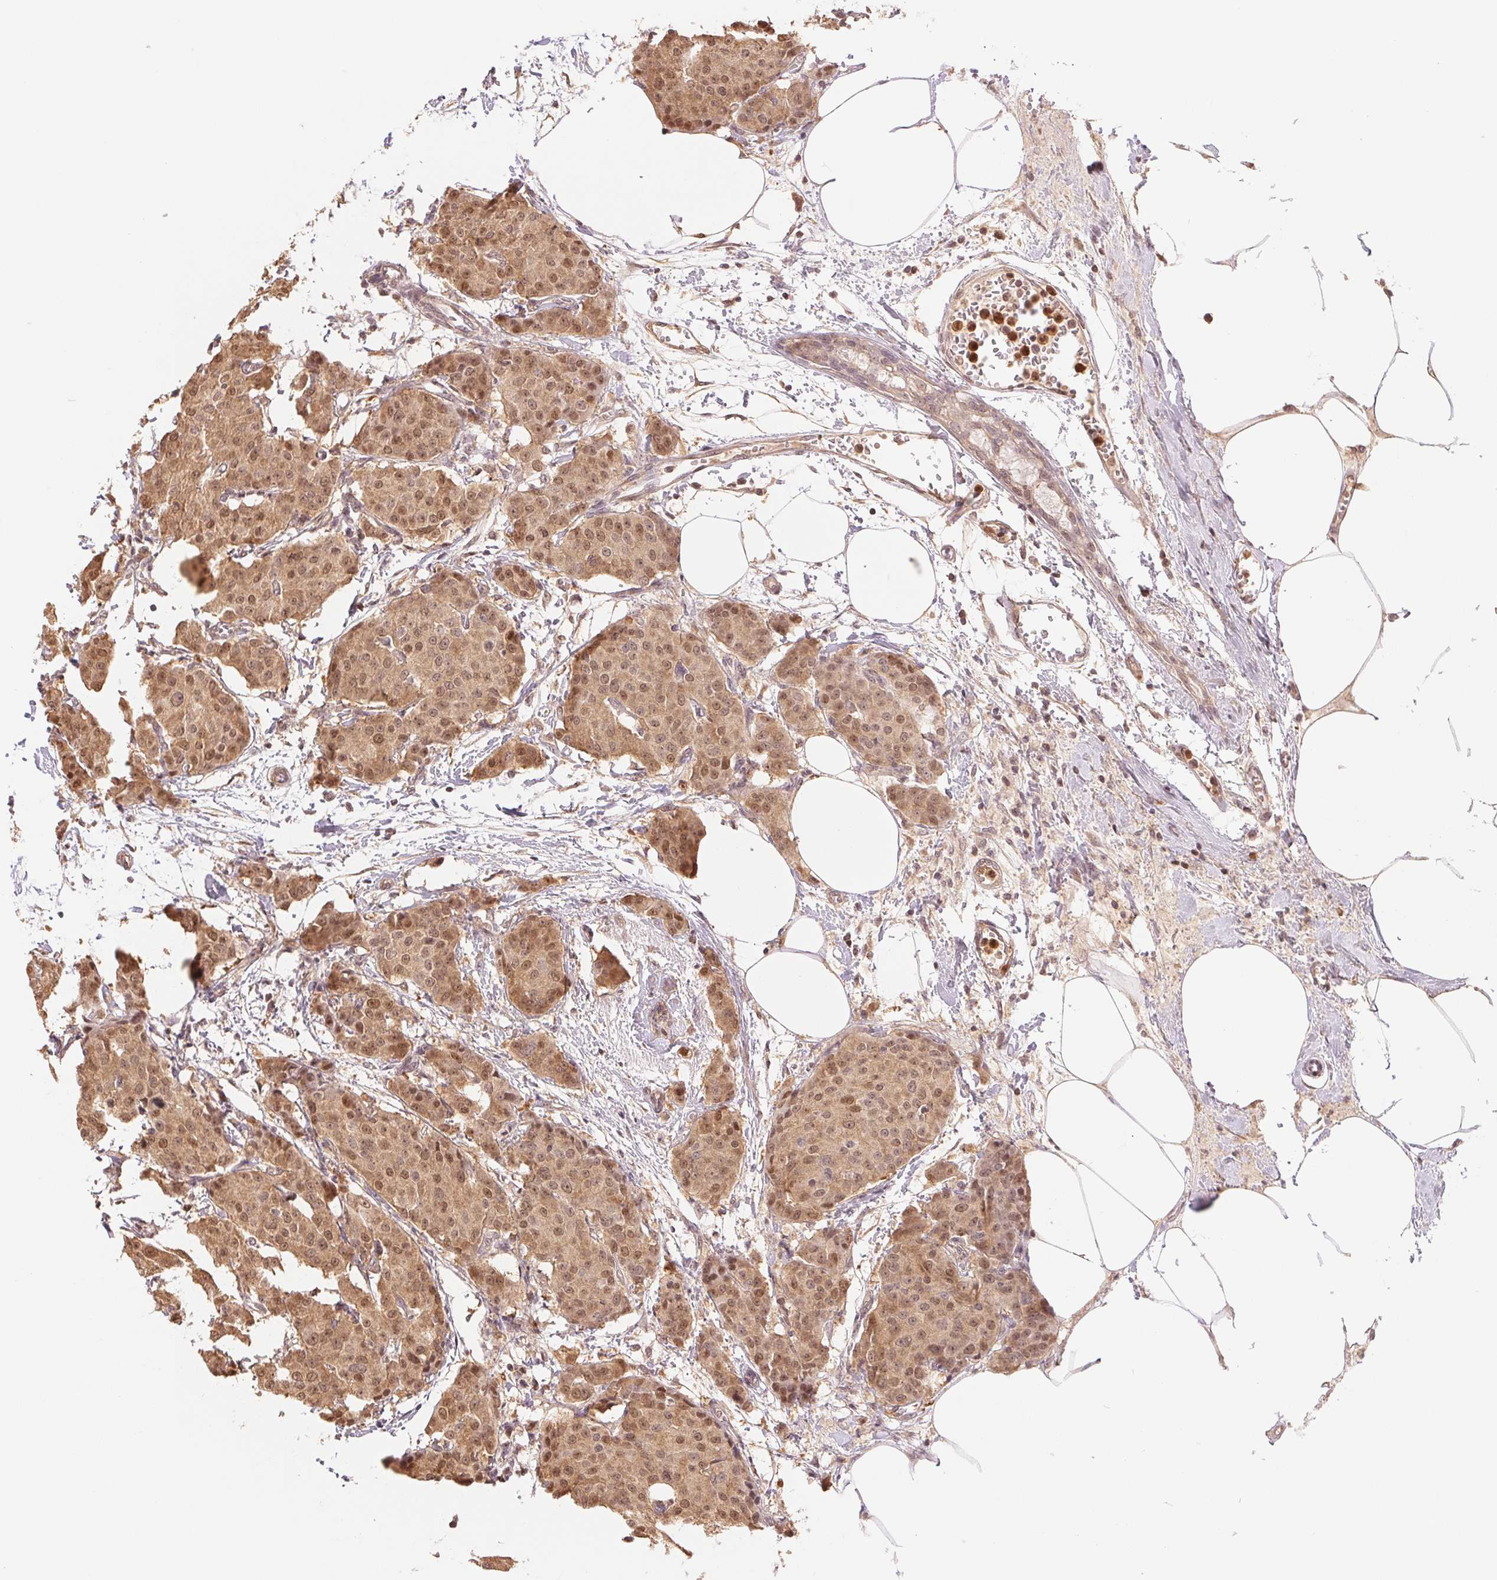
{"staining": {"intensity": "moderate", "quantity": ">75%", "location": "cytoplasmic/membranous,nuclear"}, "tissue": "breast cancer", "cell_type": "Tumor cells", "image_type": "cancer", "snomed": [{"axis": "morphology", "description": "Duct carcinoma"}, {"axis": "topography", "description": "Breast"}], "caption": "Immunohistochemical staining of breast cancer (infiltrating ductal carcinoma) reveals medium levels of moderate cytoplasmic/membranous and nuclear expression in about >75% of tumor cells.", "gene": "CDC123", "patient": {"sex": "female", "age": 91}}